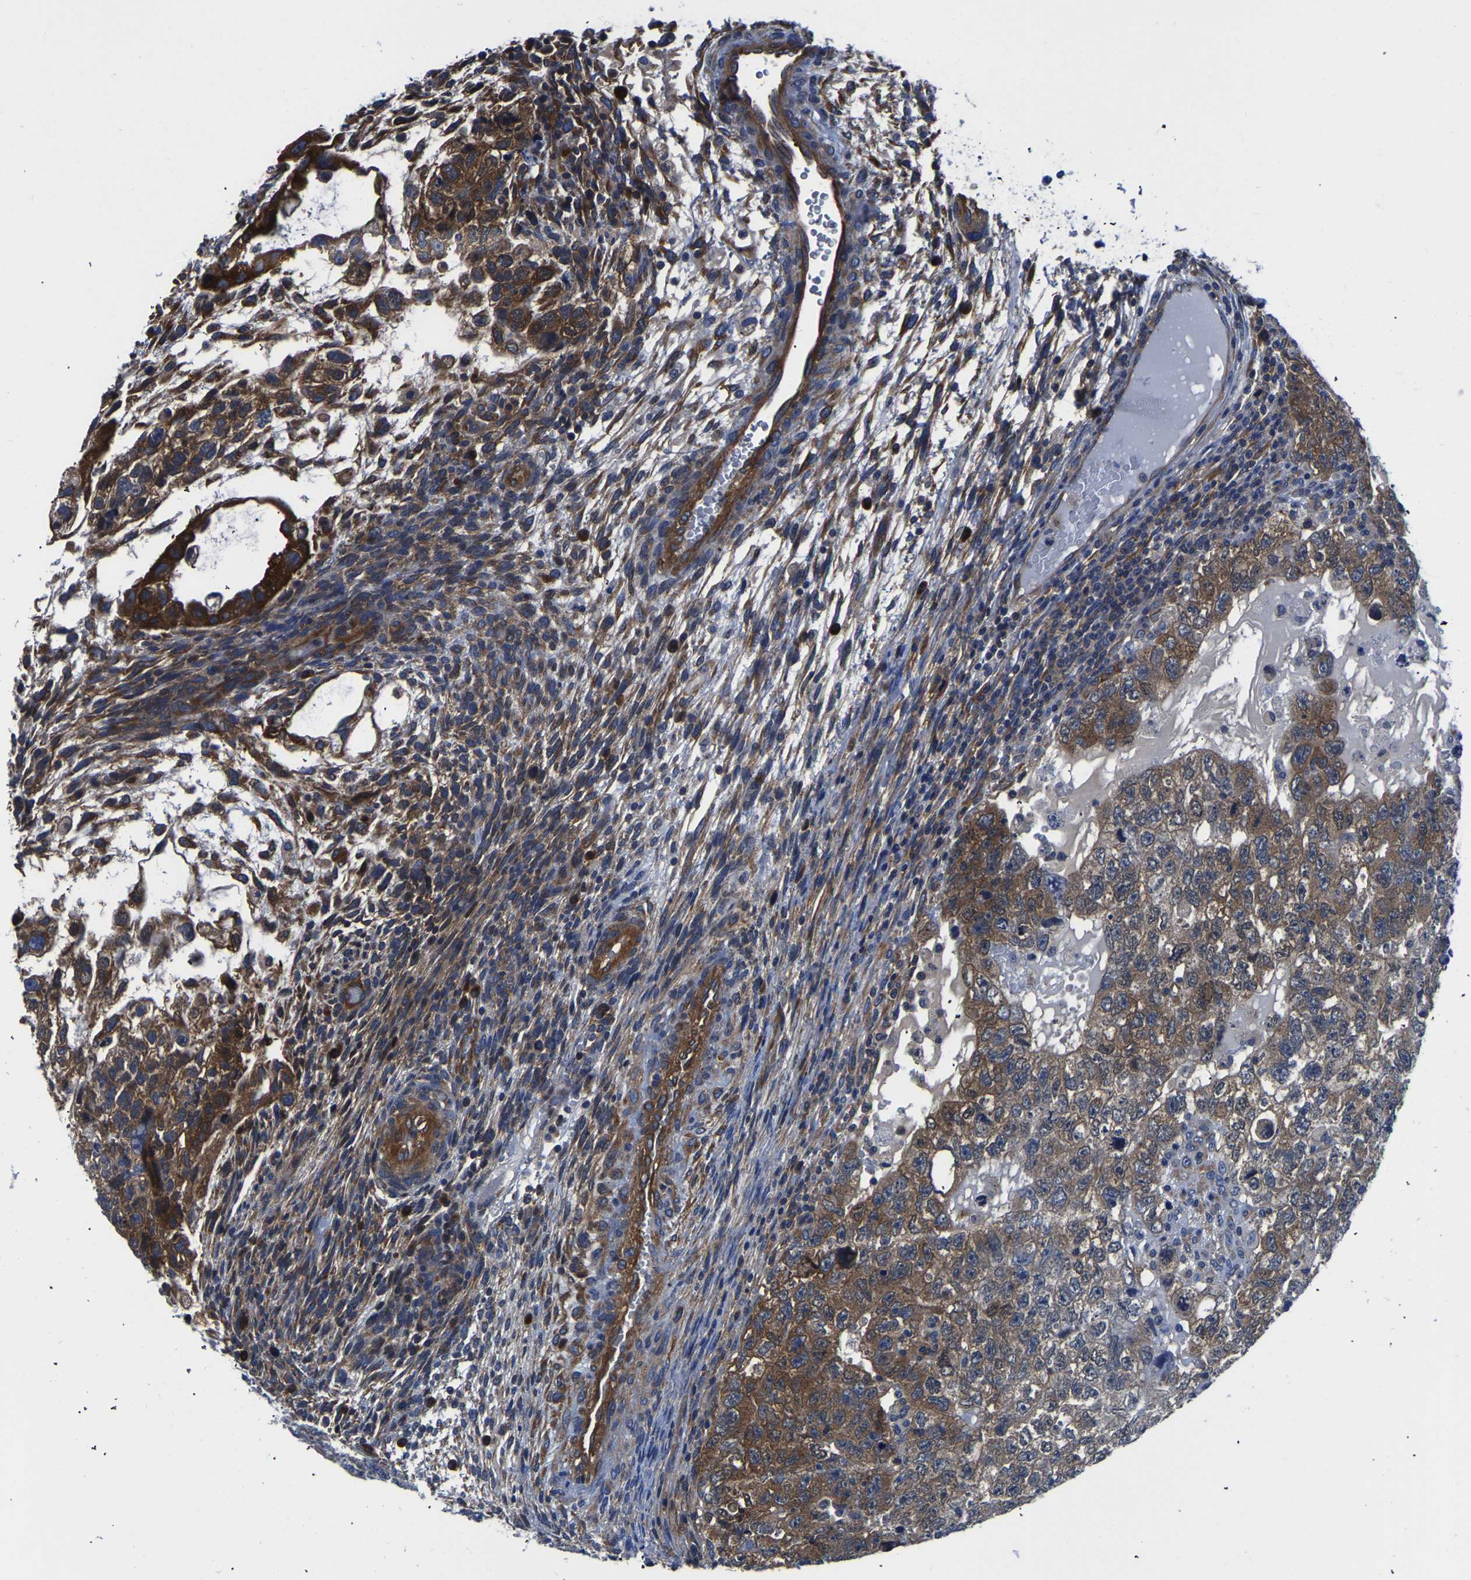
{"staining": {"intensity": "moderate", "quantity": "25%-75%", "location": "cytoplasmic/membranous"}, "tissue": "testis cancer", "cell_type": "Tumor cells", "image_type": "cancer", "snomed": [{"axis": "morphology", "description": "Carcinoma, Embryonal, NOS"}, {"axis": "topography", "description": "Testis"}], "caption": "Embryonal carcinoma (testis) stained for a protein displays moderate cytoplasmic/membranous positivity in tumor cells.", "gene": "TFG", "patient": {"sex": "male", "age": 36}}